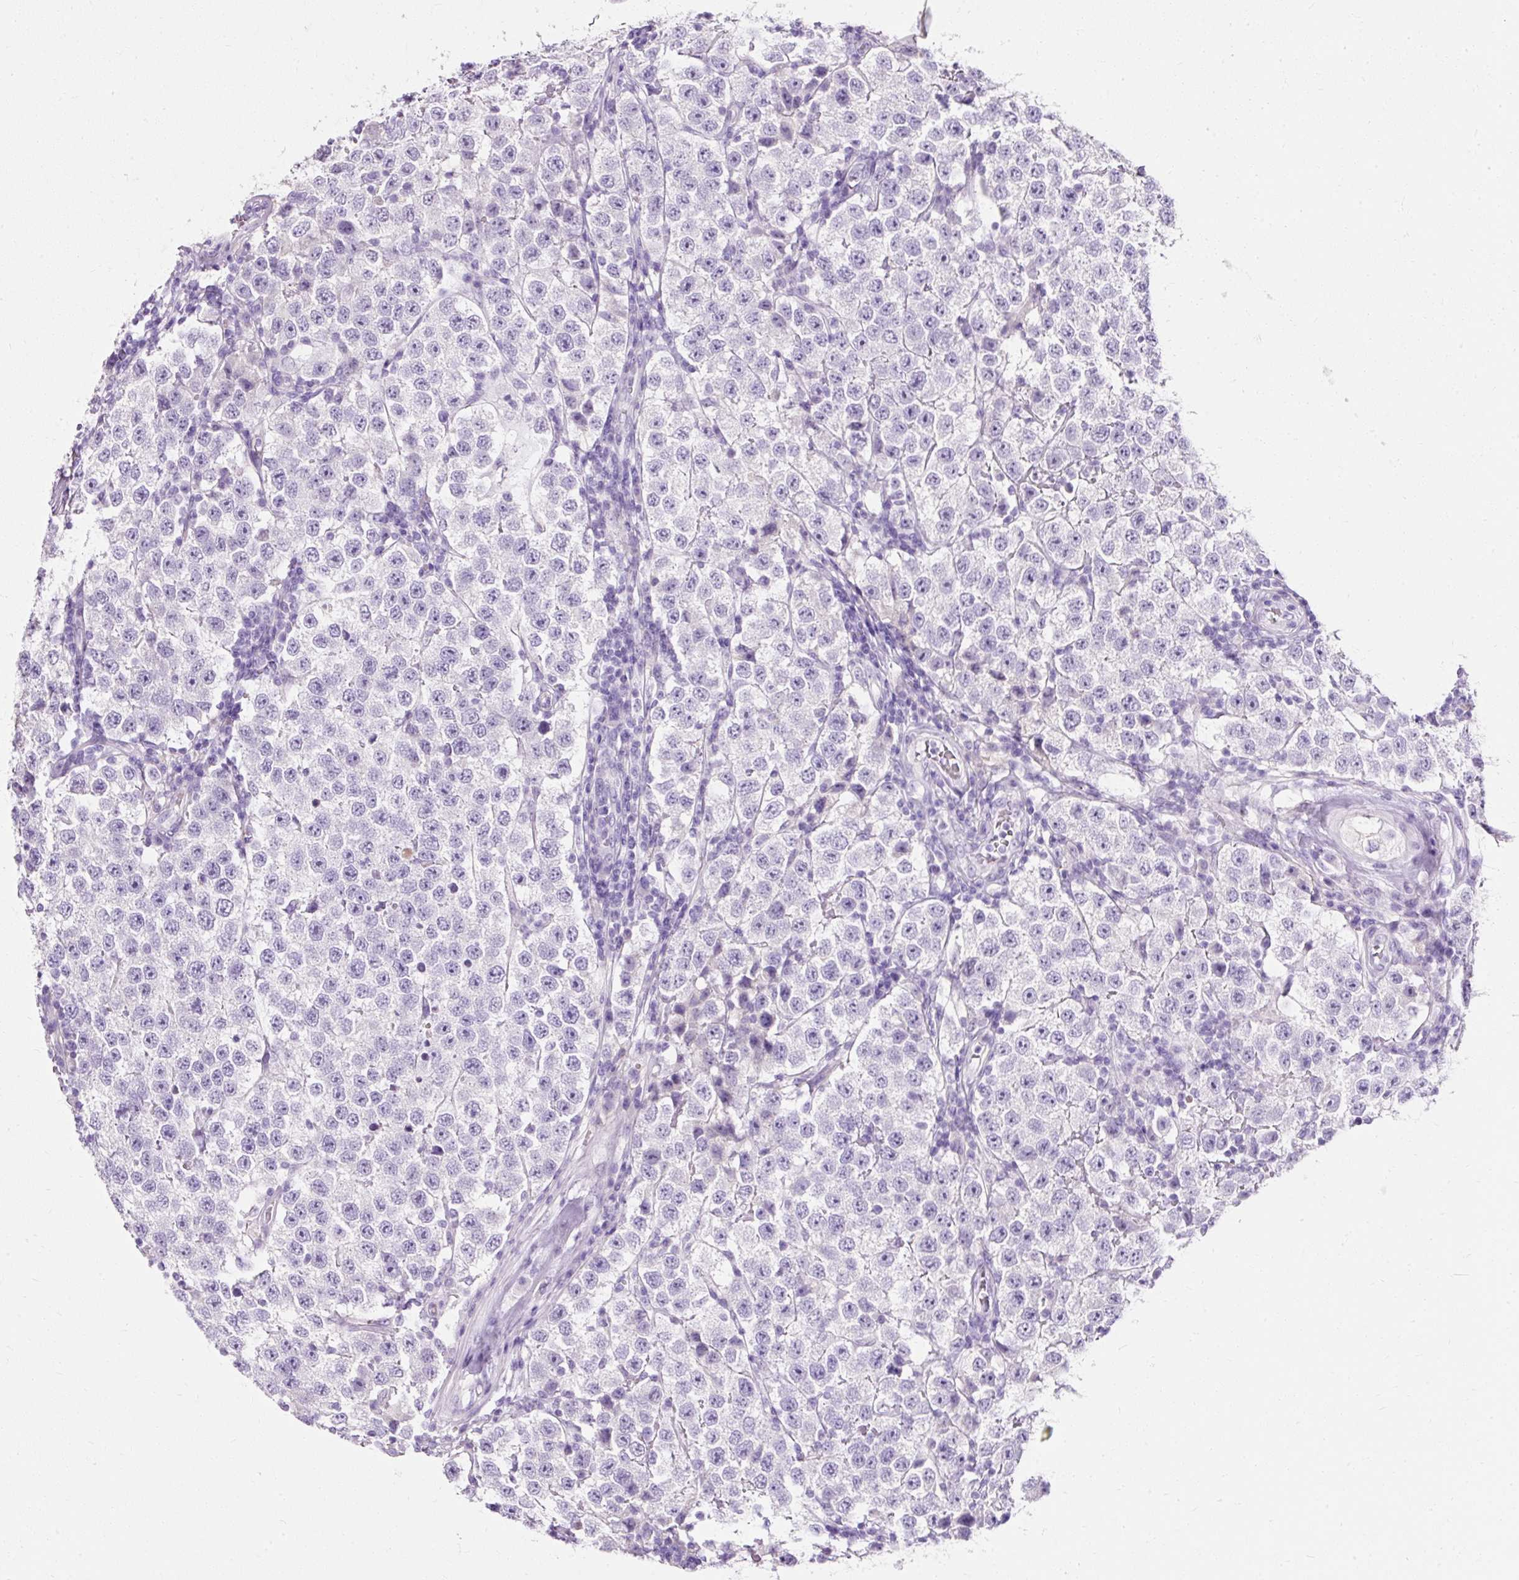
{"staining": {"intensity": "negative", "quantity": "none", "location": "none"}, "tissue": "testis cancer", "cell_type": "Tumor cells", "image_type": "cancer", "snomed": [{"axis": "morphology", "description": "Seminoma, NOS"}, {"axis": "topography", "description": "Testis"}], "caption": "This is a histopathology image of immunohistochemistry (IHC) staining of testis cancer (seminoma), which shows no staining in tumor cells.", "gene": "CLDN25", "patient": {"sex": "male", "age": 34}}